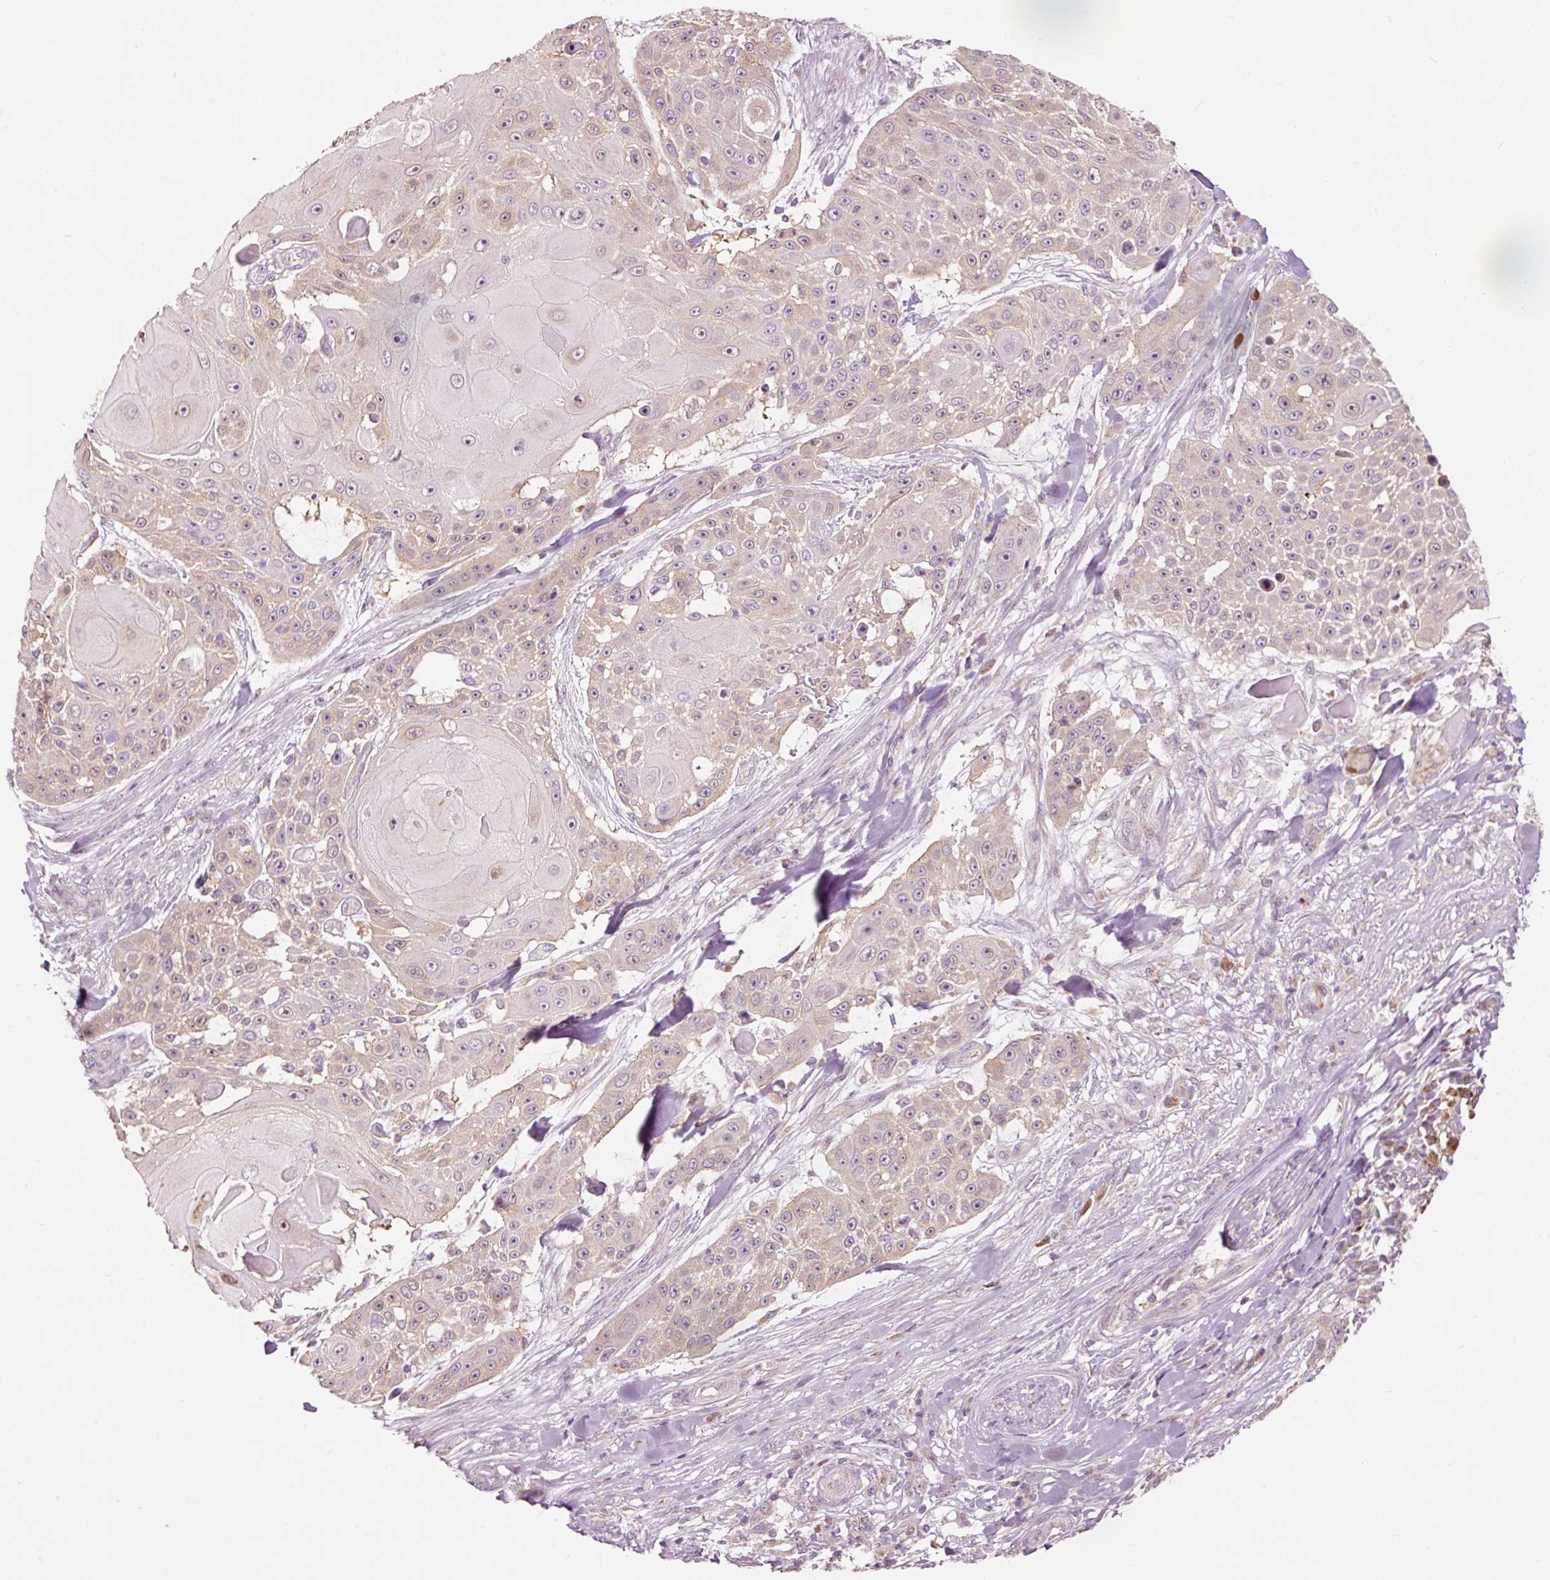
{"staining": {"intensity": "weak", "quantity": "25%-75%", "location": "cytoplasmic/membranous"}, "tissue": "skin cancer", "cell_type": "Tumor cells", "image_type": "cancer", "snomed": [{"axis": "morphology", "description": "Squamous cell carcinoma, NOS"}, {"axis": "topography", "description": "Skin"}], "caption": "This image exhibits immunohistochemistry staining of human skin cancer (squamous cell carcinoma), with low weak cytoplasmic/membranous positivity in about 25%-75% of tumor cells.", "gene": "PRDX5", "patient": {"sex": "female", "age": 86}}